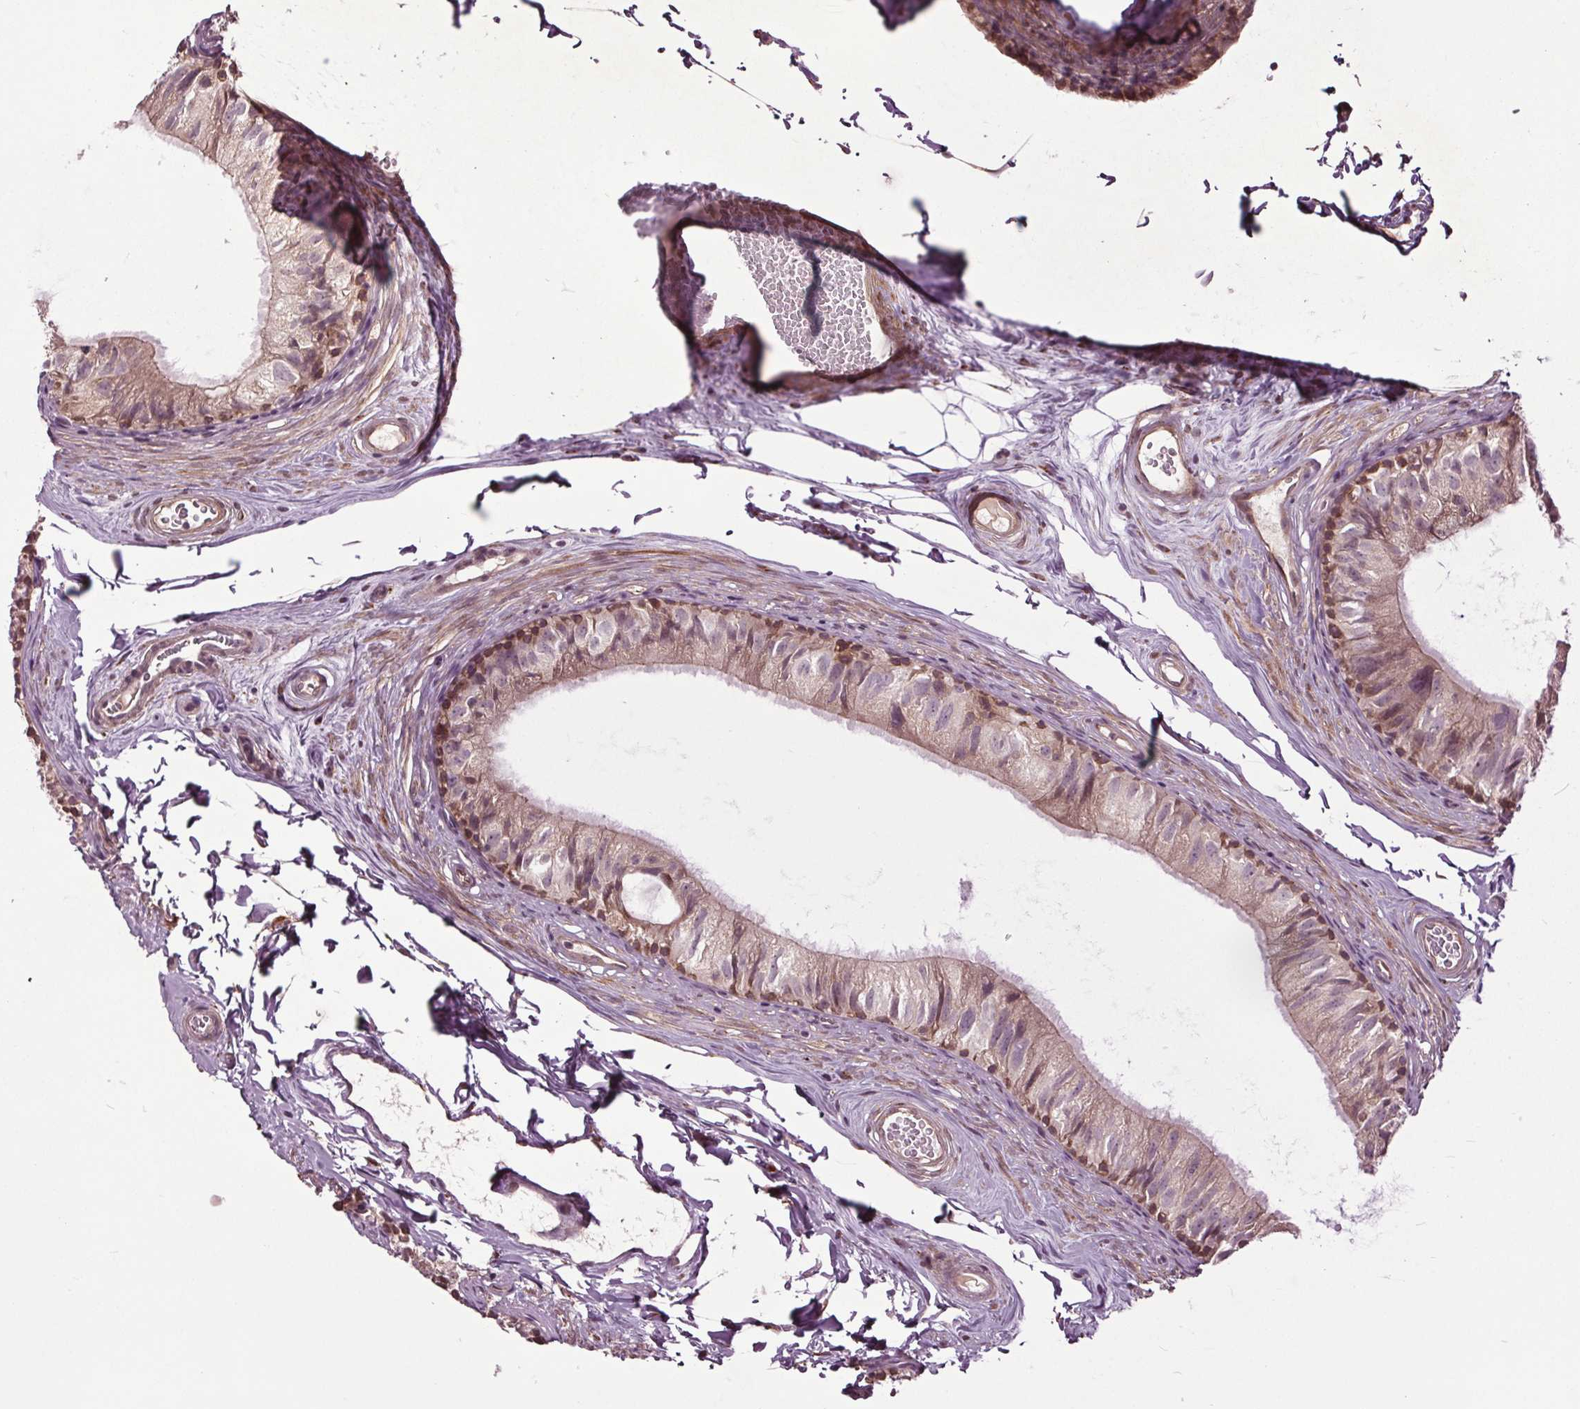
{"staining": {"intensity": "moderate", "quantity": "<25%", "location": "cytoplasmic/membranous"}, "tissue": "epididymis", "cell_type": "Glandular cells", "image_type": "normal", "snomed": [{"axis": "morphology", "description": "Normal tissue, NOS"}, {"axis": "topography", "description": "Epididymis"}], "caption": "Immunohistochemical staining of benign epididymis shows <25% levels of moderate cytoplasmic/membranous protein positivity in about <25% of glandular cells. Using DAB (3,3'-diaminobenzidine) (brown) and hematoxylin (blue) stains, captured at high magnification using brightfield microscopy.", "gene": "HAUS5", "patient": {"sex": "male", "age": 45}}